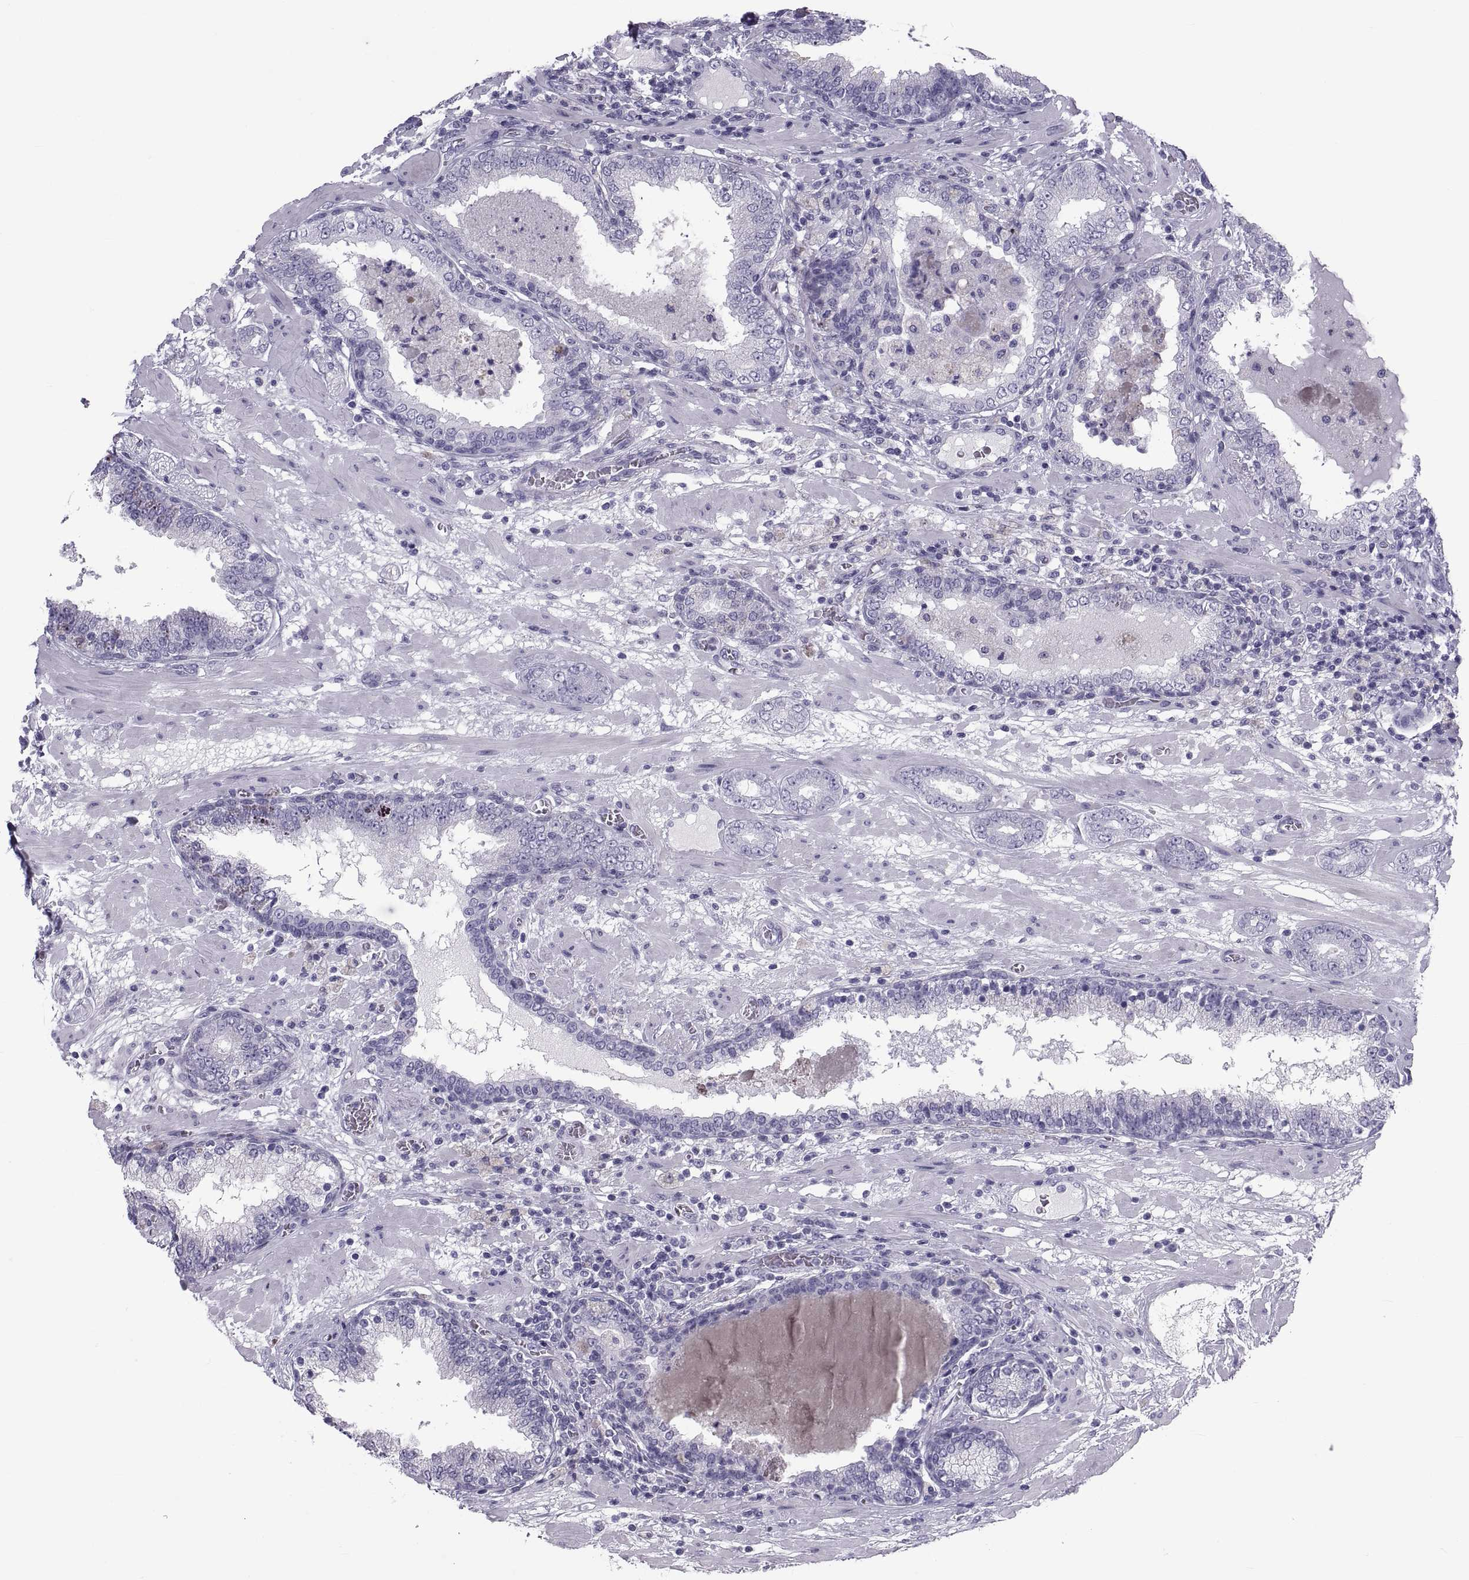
{"staining": {"intensity": "negative", "quantity": "none", "location": "none"}, "tissue": "prostate cancer", "cell_type": "Tumor cells", "image_type": "cancer", "snomed": [{"axis": "morphology", "description": "Adenocarcinoma, Low grade"}, {"axis": "topography", "description": "Prostate"}], "caption": "Tumor cells are negative for brown protein staining in prostate adenocarcinoma (low-grade).", "gene": "NPTX2", "patient": {"sex": "male", "age": 60}}